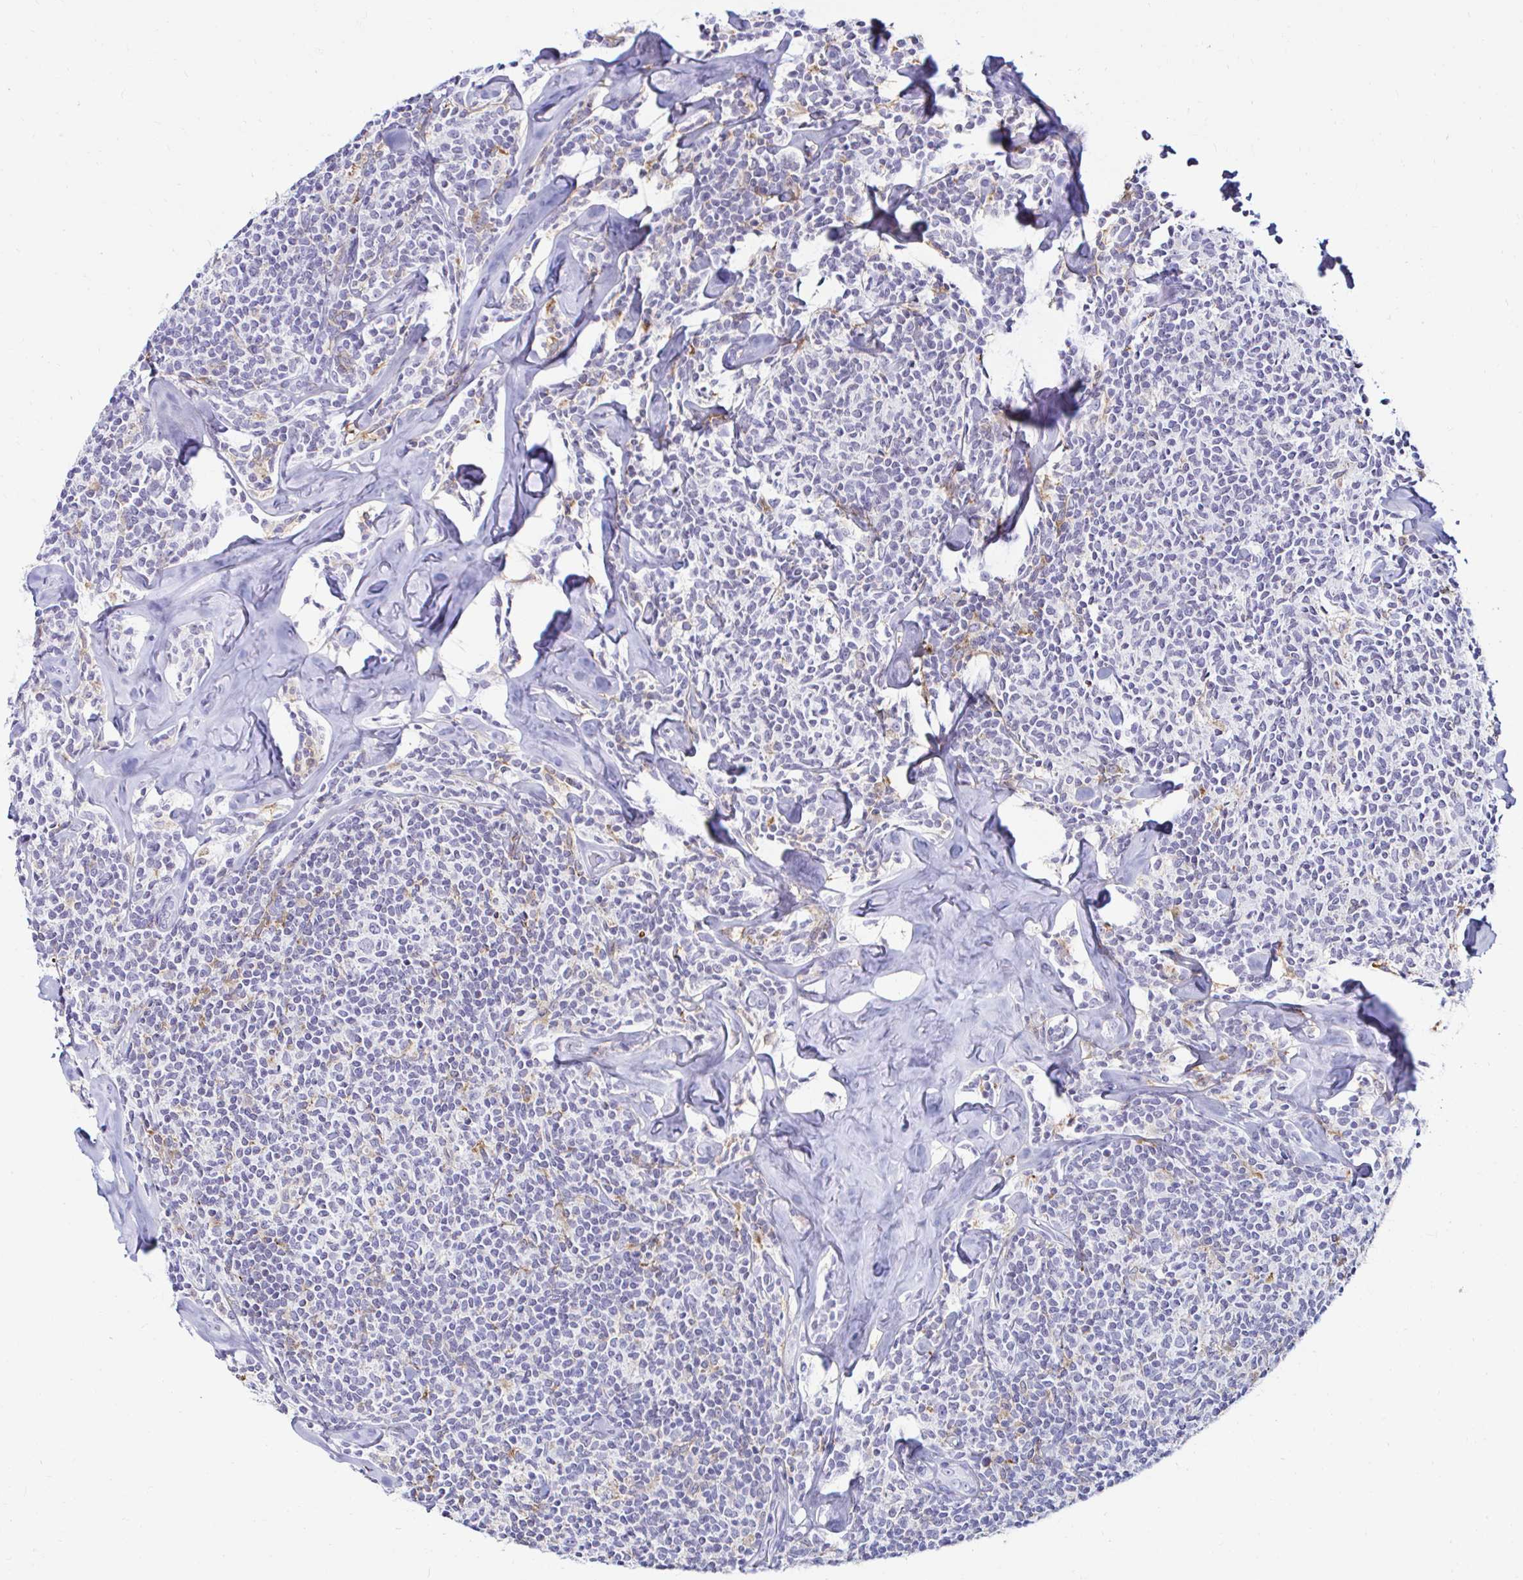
{"staining": {"intensity": "negative", "quantity": "none", "location": "none"}, "tissue": "lymphoma", "cell_type": "Tumor cells", "image_type": "cancer", "snomed": [{"axis": "morphology", "description": "Malignant lymphoma, non-Hodgkin's type, Low grade"}, {"axis": "topography", "description": "Lymph node"}], "caption": "Immunohistochemical staining of low-grade malignant lymphoma, non-Hodgkin's type exhibits no significant staining in tumor cells.", "gene": "CYBB", "patient": {"sex": "female", "age": 56}}